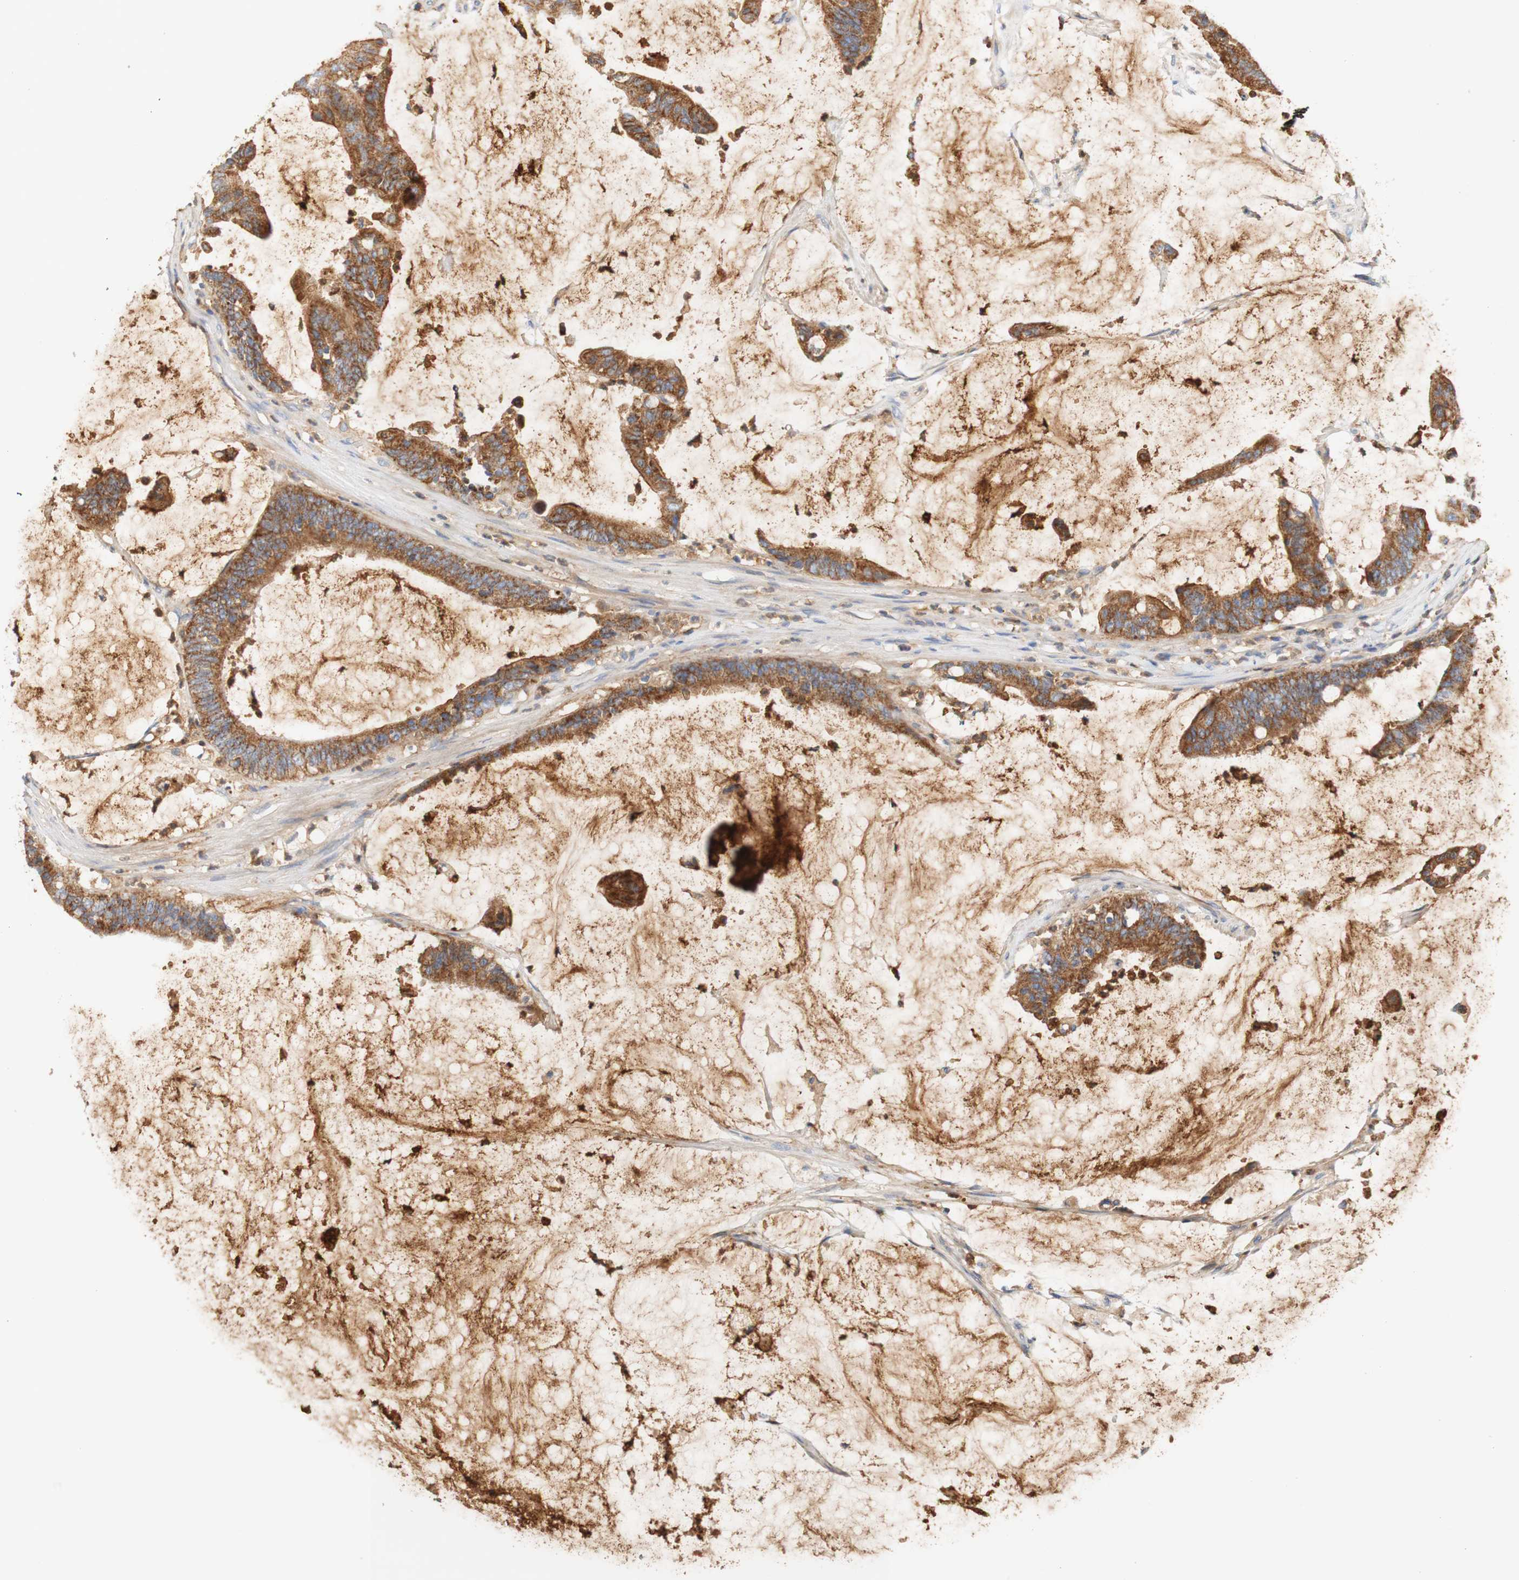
{"staining": {"intensity": "strong", "quantity": ">75%", "location": "cytoplasmic/membranous"}, "tissue": "colorectal cancer", "cell_type": "Tumor cells", "image_type": "cancer", "snomed": [{"axis": "morphology", "description": "Adenocarcinoma, NOS"}, {"axis": "topography", "description": "Rectum"}], "caption": "Immunohistochemistry (IHC) (DAB) staining of adenocarcinoma (colorectal) shows strong cytoplasmic/membranous protein staining in about >75% of tumor cells.", "gene": "PCDH7", "patient": {"sex": "female", "age": 66}}